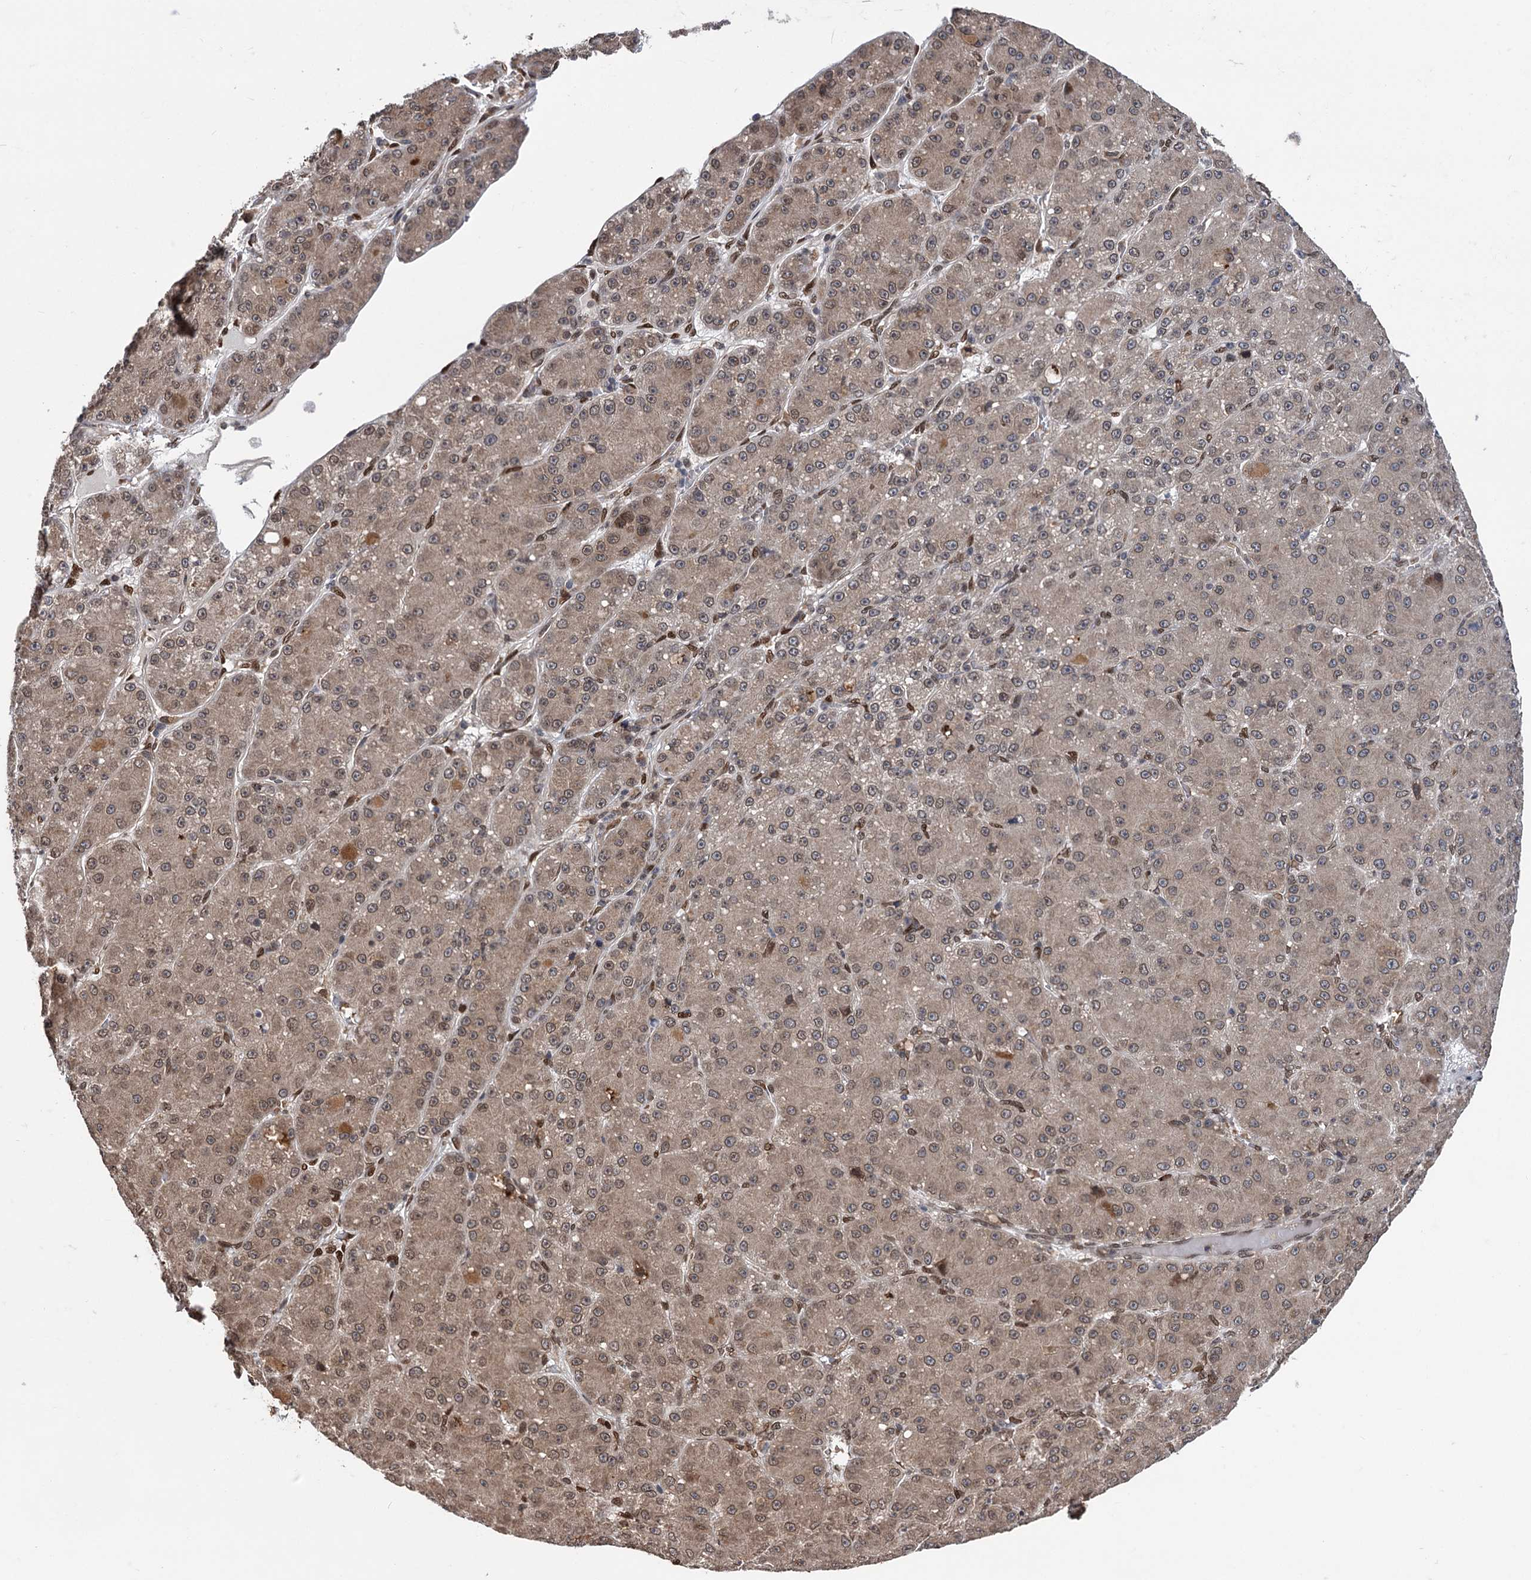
{"staining": {"intensity": "weak", "quantity": "25%-75%", "location": "cytoplasmic/membranous,nuclear"}, "tissue": "liver cancer", "cell_type": "Tumor cells", "image_type": "cancer", "snomed": [{"axis": "morphology", "description": "Carcinoma, Hepatocellular, NOS"}, {"axis": "topography", "description": "Liver"}], "caption": "Liver cancer stained with IHC demonstrates weak cytoplasmic/membranous and nuclear expression in approximately 25%-75% of tumor cells.", "gene": "MESD", "patient": {"sex": "male", "age": 67}}